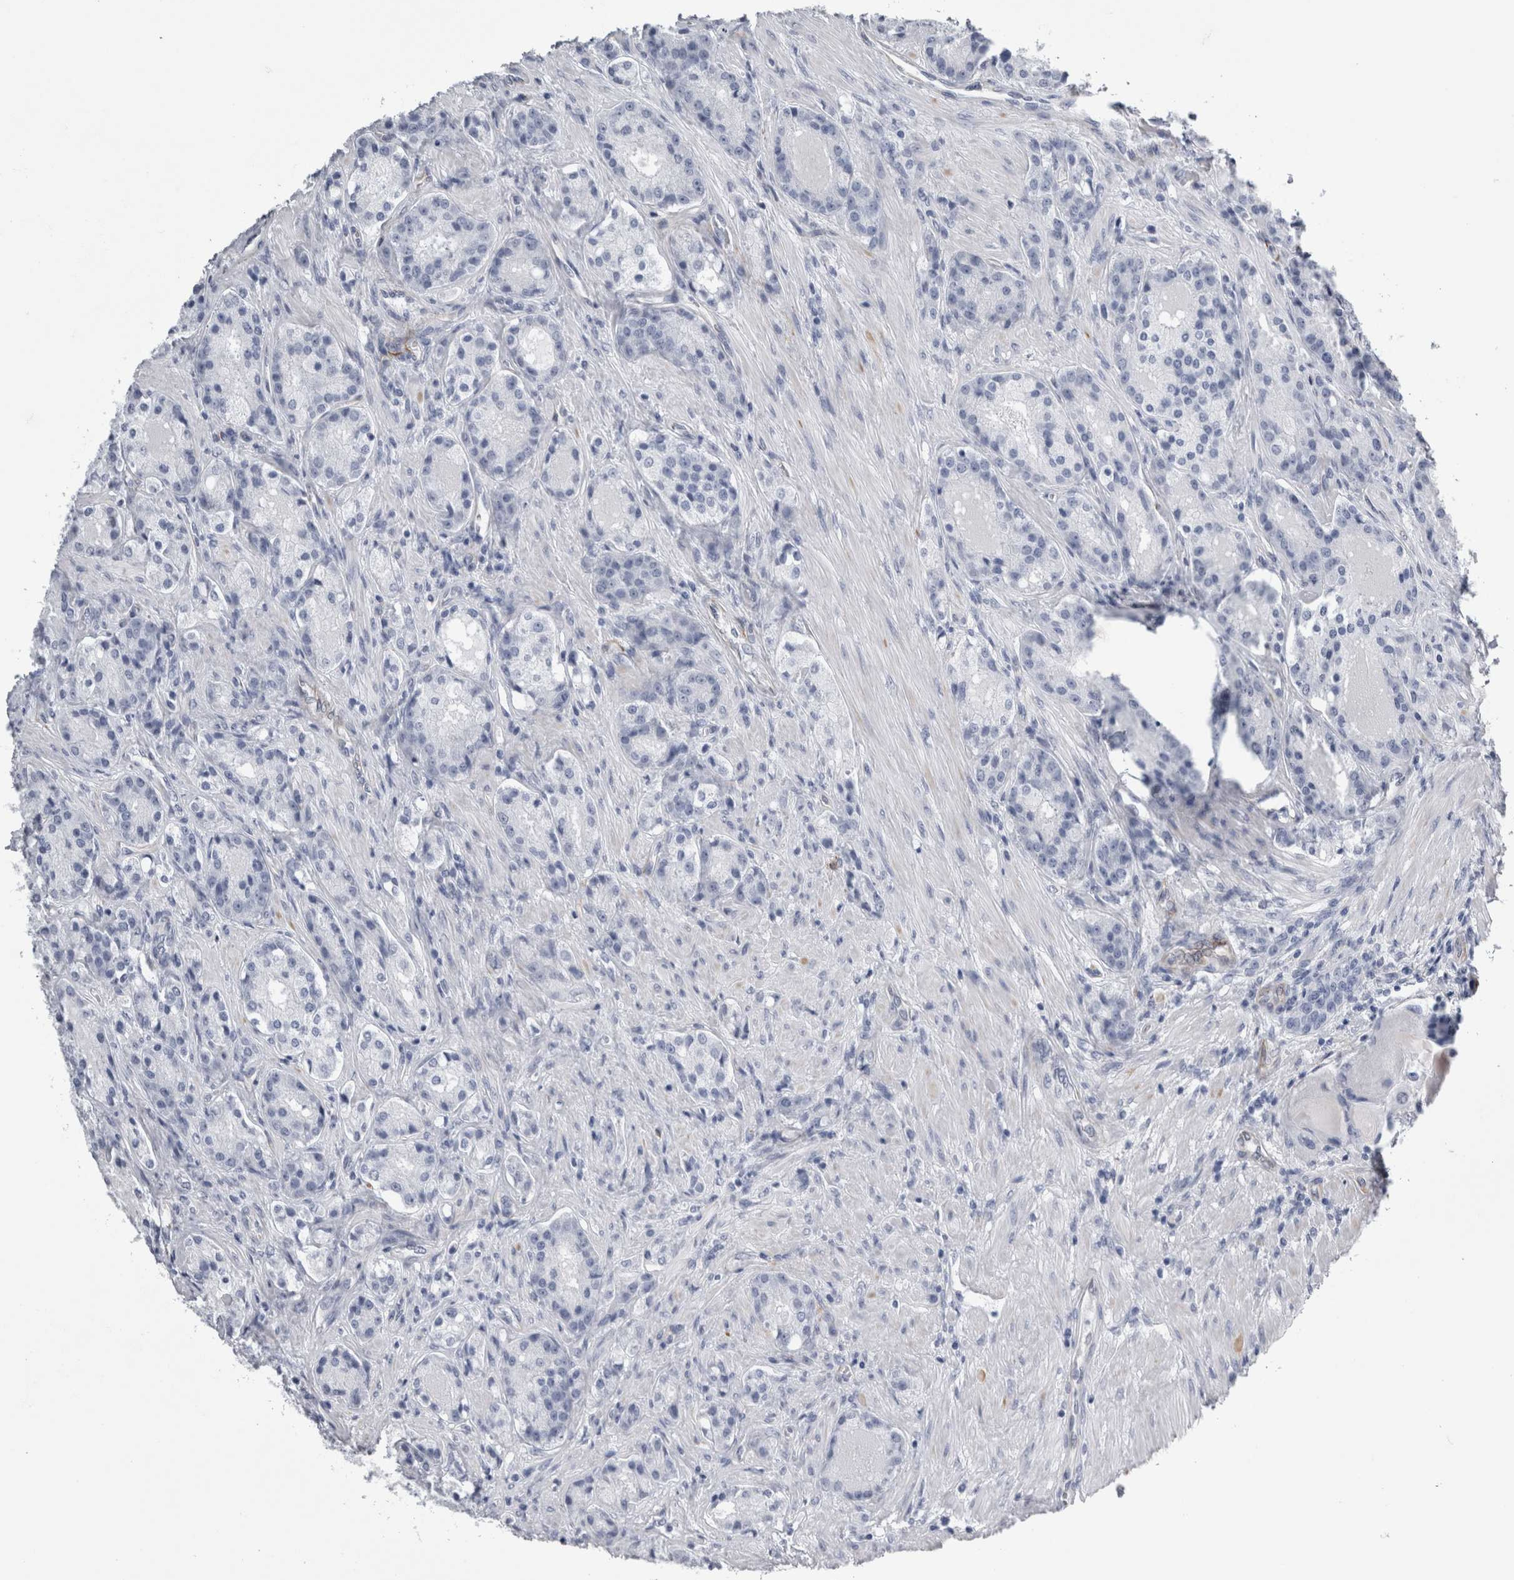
{"staining": {"intensity": "negative", "quantity": "none", "location": "none"}, "tissue": "prostate cancer", "cell_type": "Tumor cells", "image_type": "cancer", "snomed": [{"axis": "morphology", "description": "Adenocarcinoma, High grade"}, {"axis": "topography", "description": "Prostate"}], "caption": "Prostate cancer (high-grade adenocarcinoma) was stained to show a protein in brown. There is no significant staining in tumor cells.", "gene": "VWDE", "patient": {"sex": "male", "age": 60}}